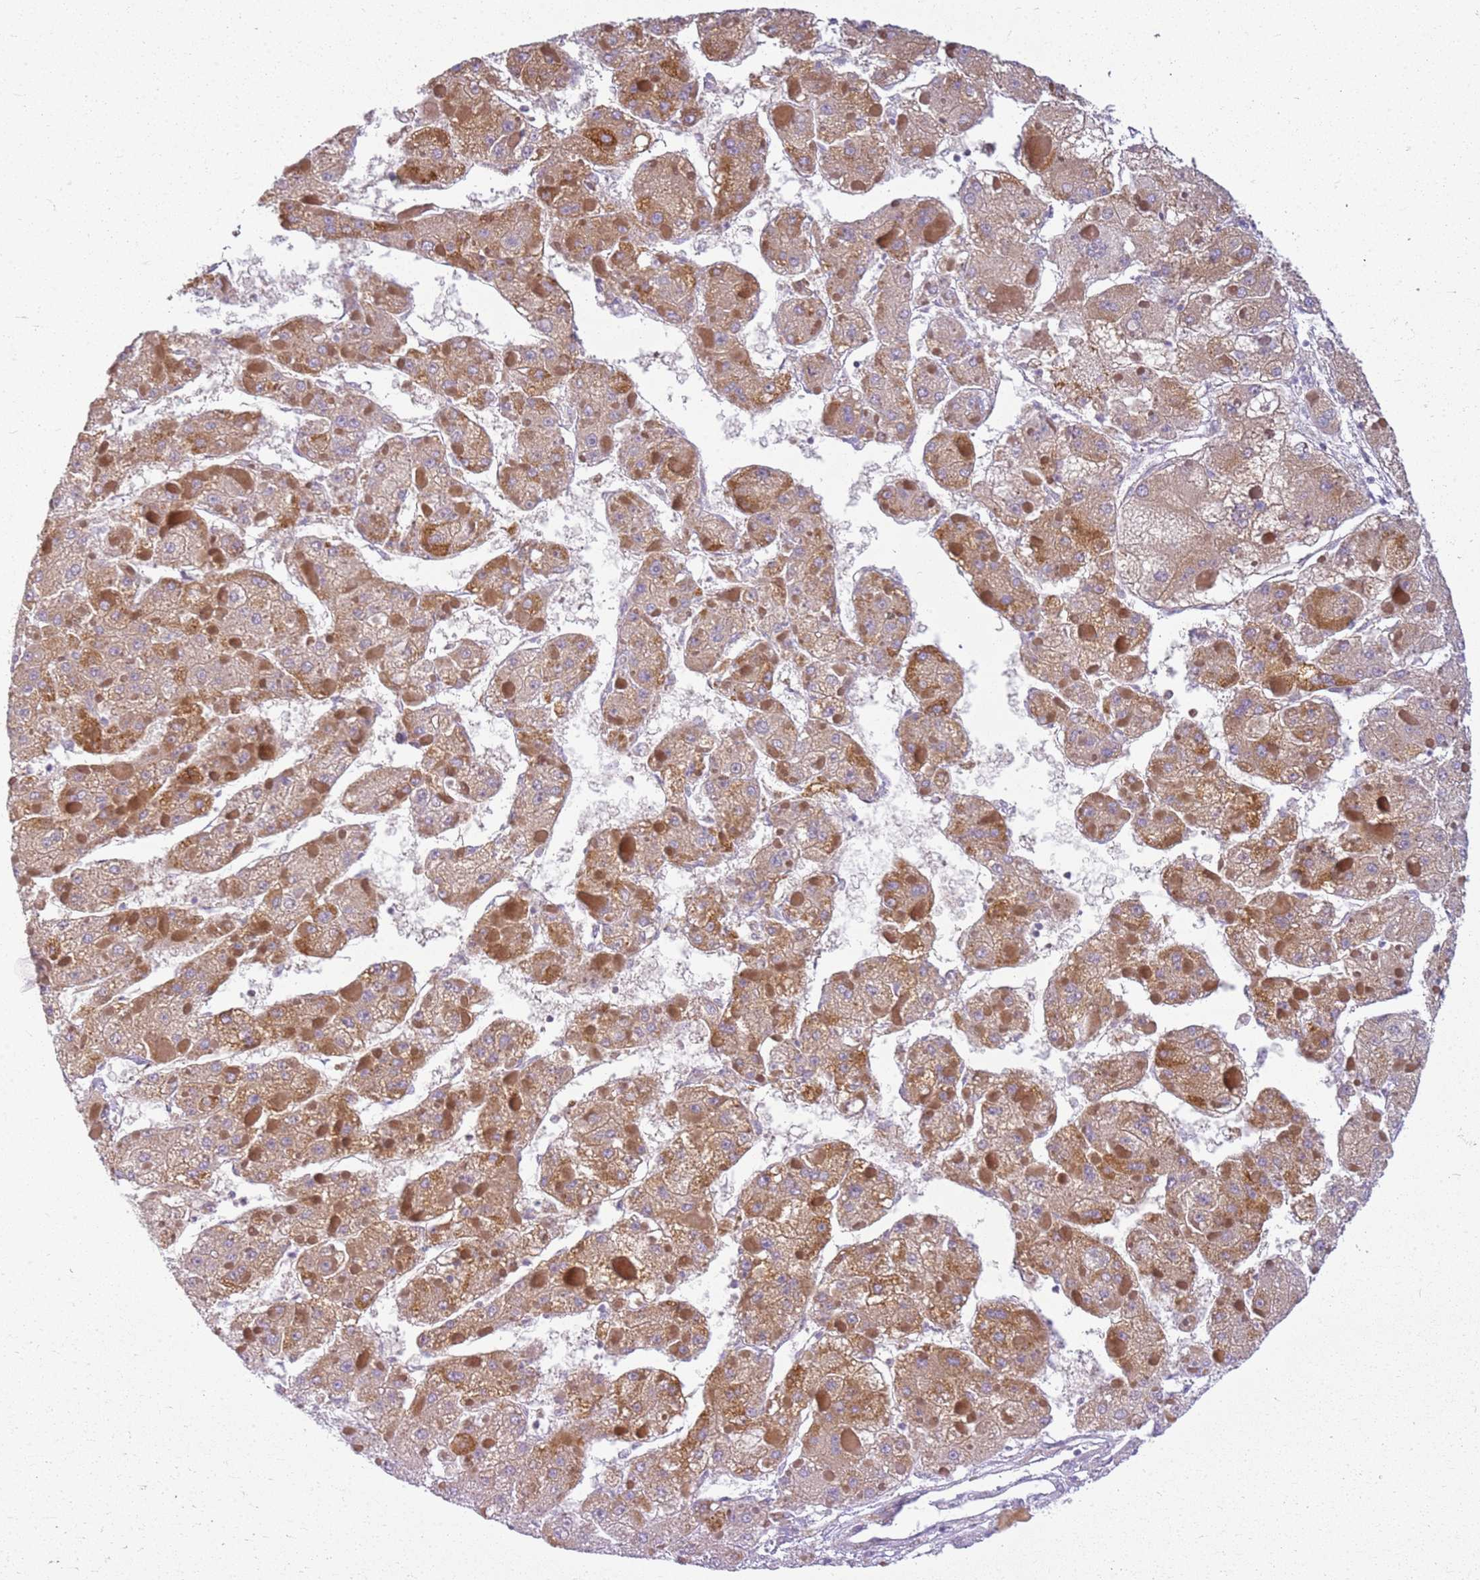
{"staining": {"intensity": "moderate", "quantity": "25%-75%", "location": "cytoplasmic/membranous"}, "tissue": "liver cancer", "cell_type": "Tumor cells", "image_type": "cancer", "snomed": [{"axis": "morphology", "description": "Carcinoma, Hepatocellular, NOS"}, {"axis": "topography", "description": "Liver"}], "caption": "High-power microscopy captured an immunohistochemistry (IHC) image of liver cancer, revealing moderate cytoplasmic/membranous expression in approximately 25%-75% of tumor cells.", "gene": "TMEM200C", "patient": {"sex": "female", "age": 73}}